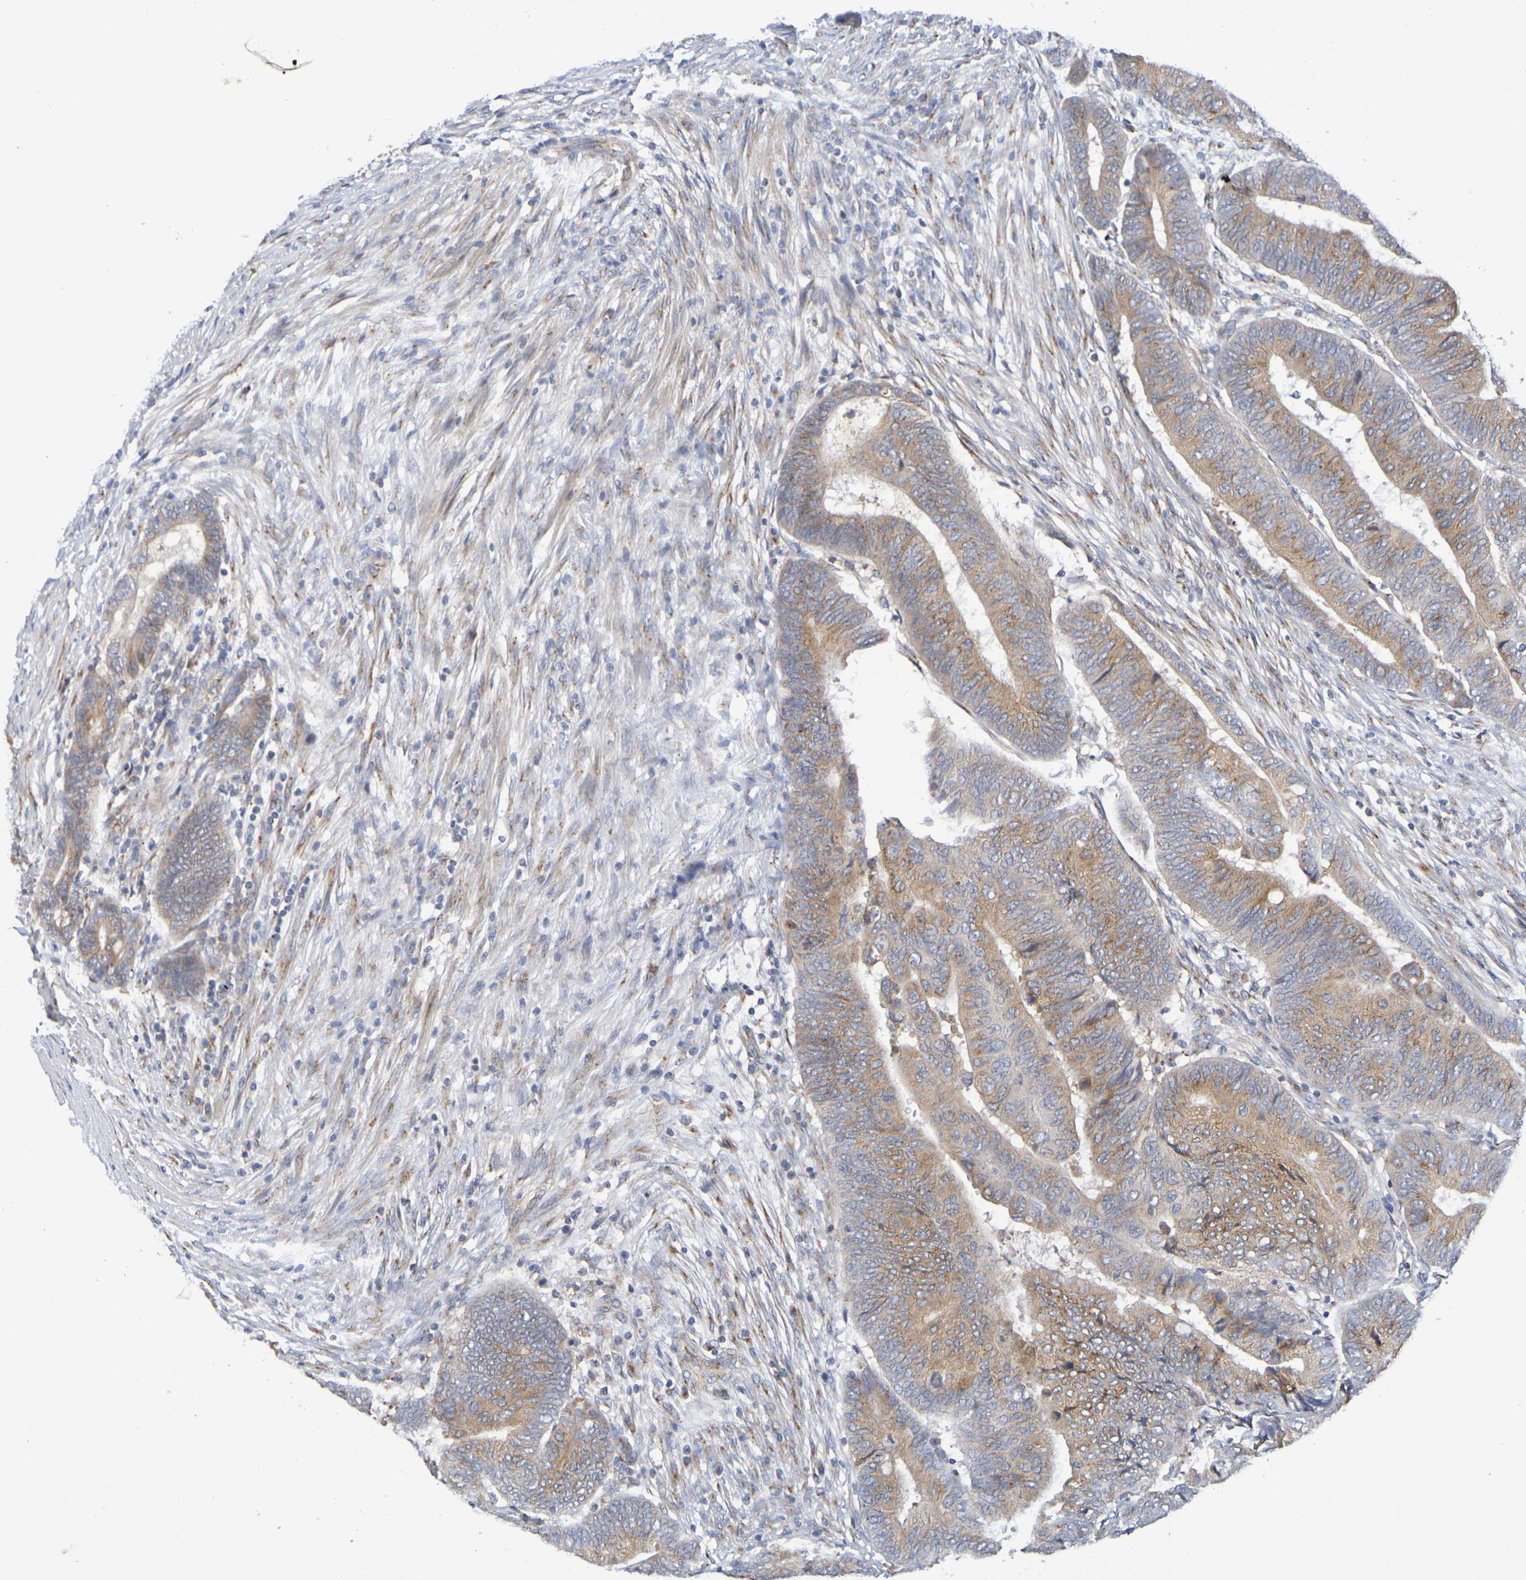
{"staining": {"intensity": "weak", "quantity": ">75%", "location": "cytoplasmic/membranous"}, "tissue": "colorectal cancer", "cell_type": "Tumor cells", "image_type": "cancer", "snomed": [{"axis": "morphology", "description": "Normal tissue, NOS"}, {"axis": "morphology", "description": "Adenocarcinoma, NOS"}, {"axis": "topography", "description": "Rectum"}, {"axis": "topography", "description": "Peripheral nerve tissue"}], "caption": "There is low levels of weak cytoplasmic/membranous expression in tumor cells of colorectal cancer (adenocarcinoma), as demonstrated by immunohistochemical staining (brown color).", "gene": "DCP2", "patient": {"sex": "male", "age": 92}}